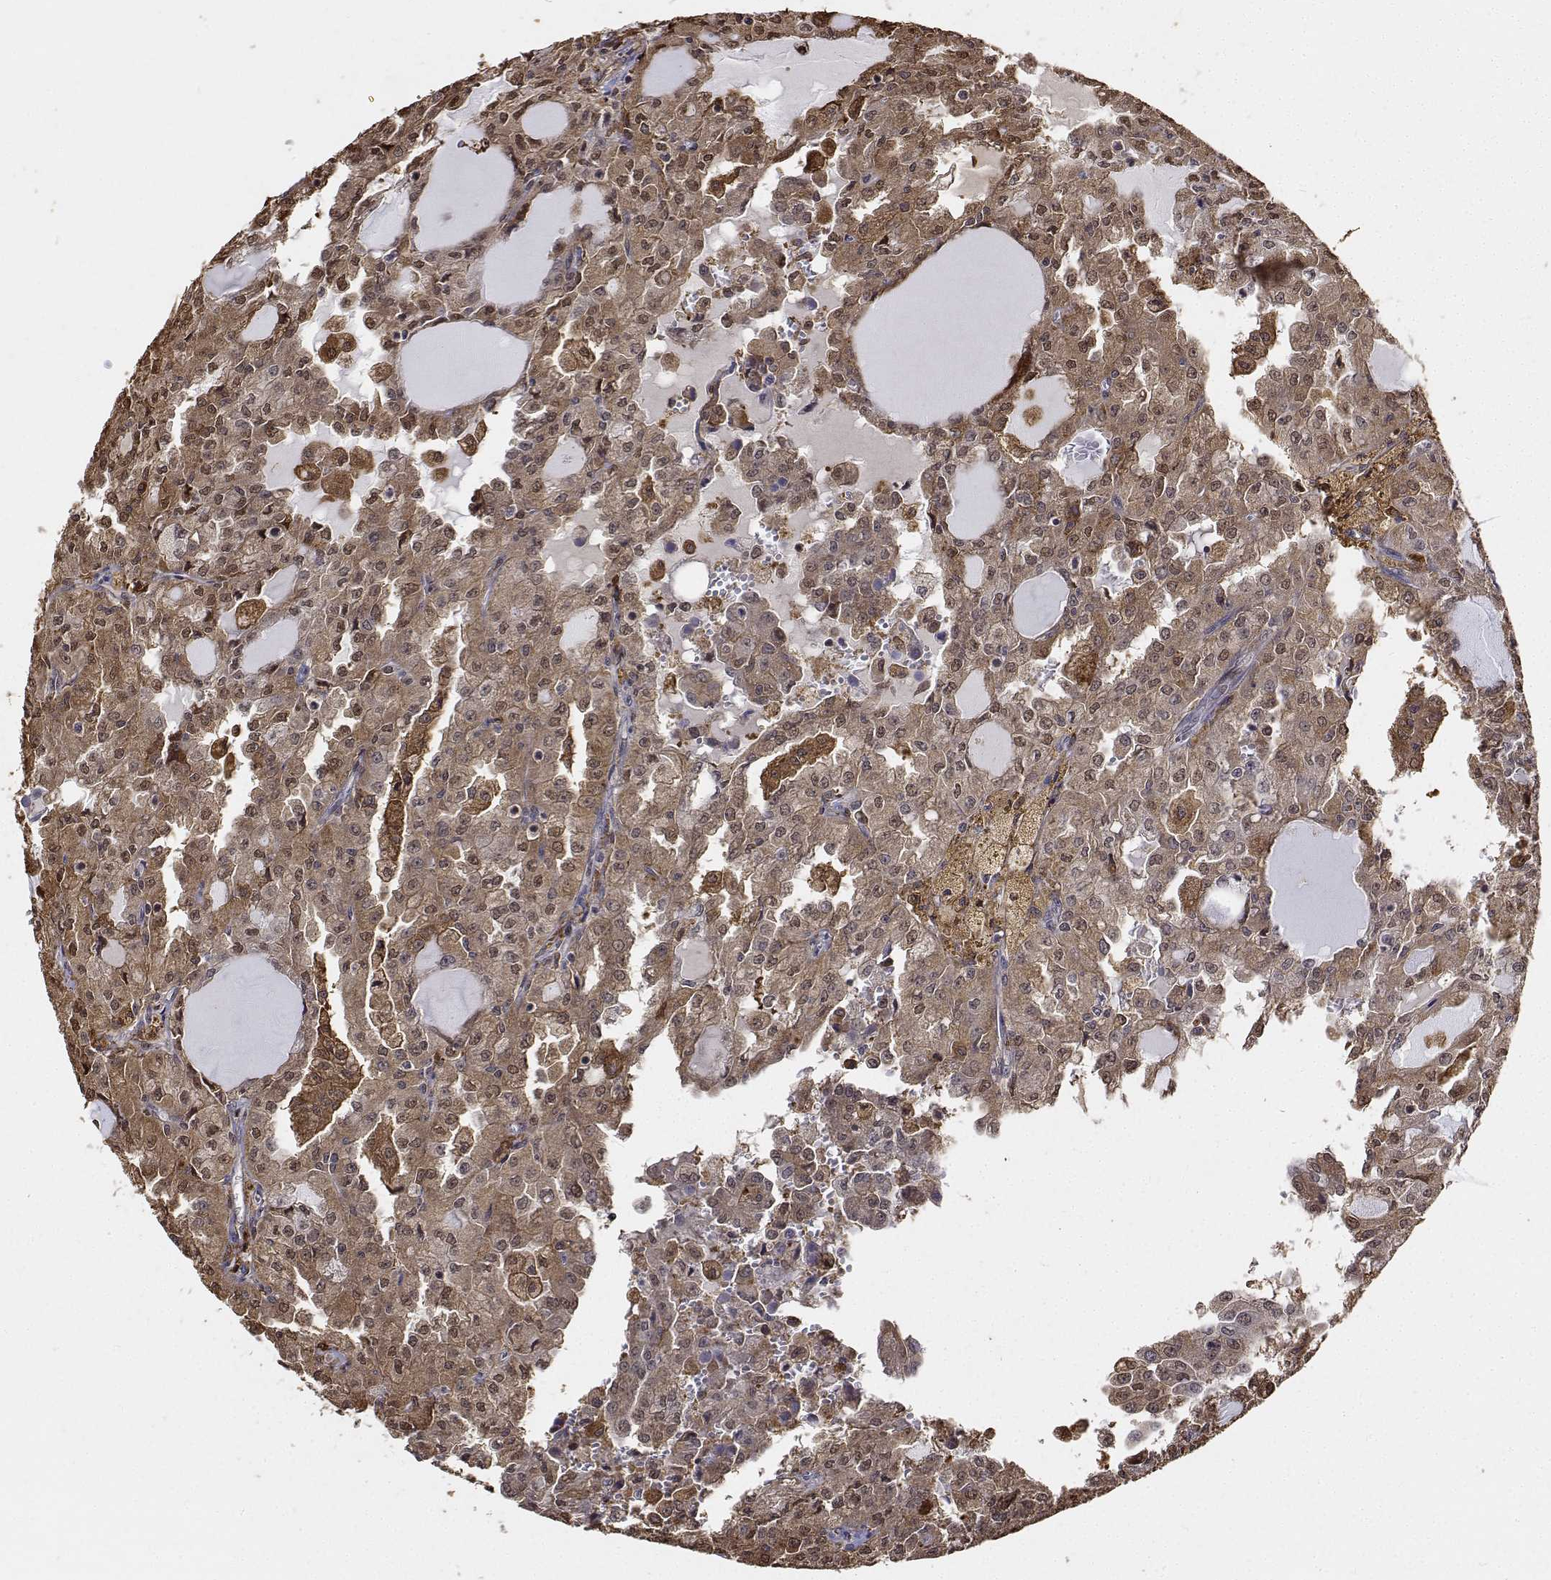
{"staining": {"intensity": "moderate", "quantity": ">75%", "location": "cytoplasmic/membranous,nuclear"}, "tissue": "head and neck cancer", "cell_type": "Tumor cells", "image_type": "cancer", "snomed": [{"axis": "morphology", "description": "Adenocarcinoma, NOS"}, {"axis": "topography", "description": "Head-Neck"}], "caption": "Human head and neck adenocarcinoma stained for a protein (brown) displays moderate cytoplasmic/membranous and nuclear positive positivity in about >75% of tumor cells.", "gene": "PCID2", "patient": {"sex": "male", "age": 64}}